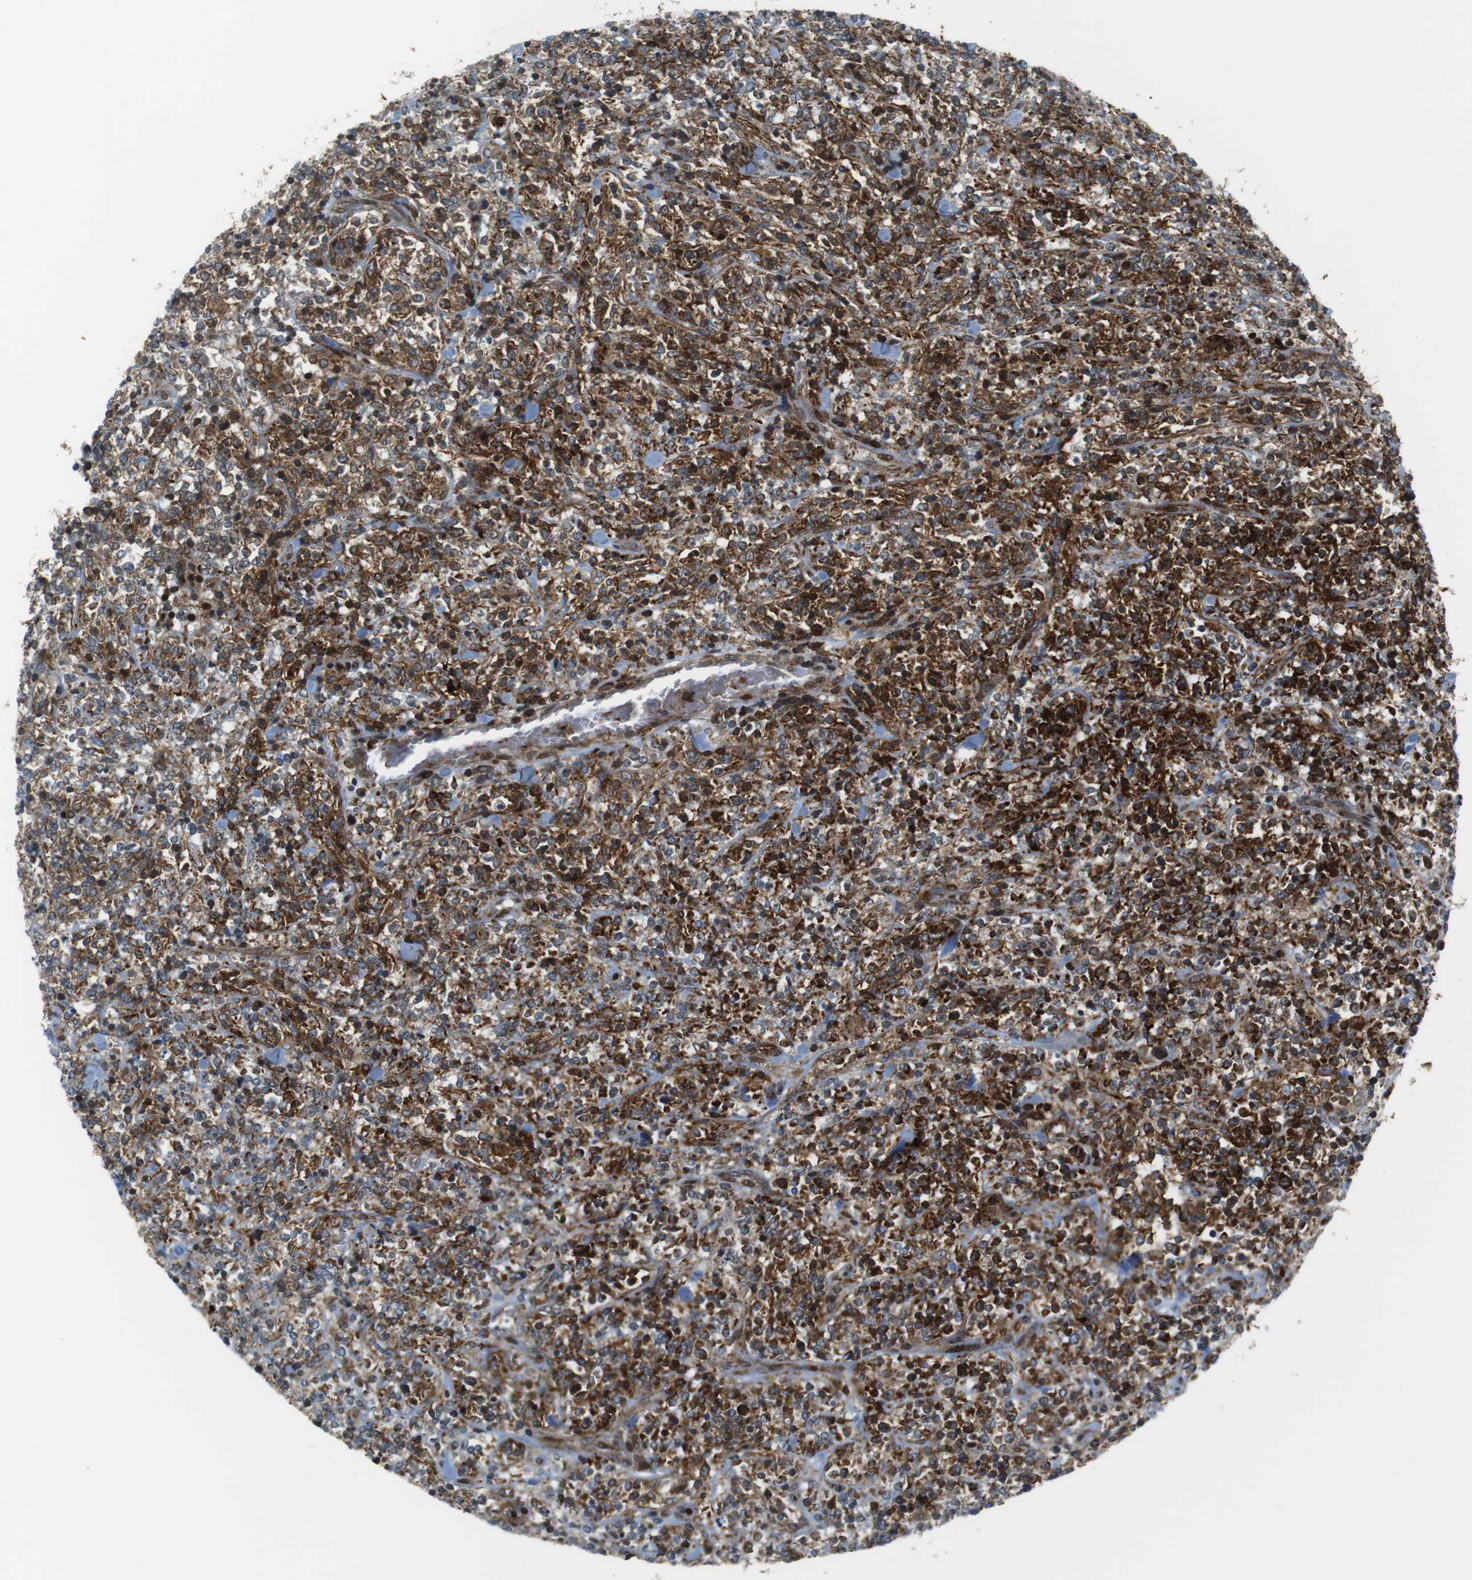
{"staining": {"intensity": "strong", "quantity": "25%-75%", "location": "cytoplasmic/membranous"}, "tissue": "lymphoma", "cell_type": "Tumor cells", "image_type": "cancer", "snomed": [{"axis": "morphology", "description": "Malignant lymphoma, non-Hodgkin's type, High grade"}, {"axis": "topography", "description": "Soft tissue"}], "caption": "DAB (3,3'-diaminobenzidine) immunohistochemical staining of human lymphoma displays strong cytoplasmic/membranous protein staining in approximately 25%-75% of tumor cells.", "gene": "CUL7", "patient": {"sex": "male", "age": 18}}